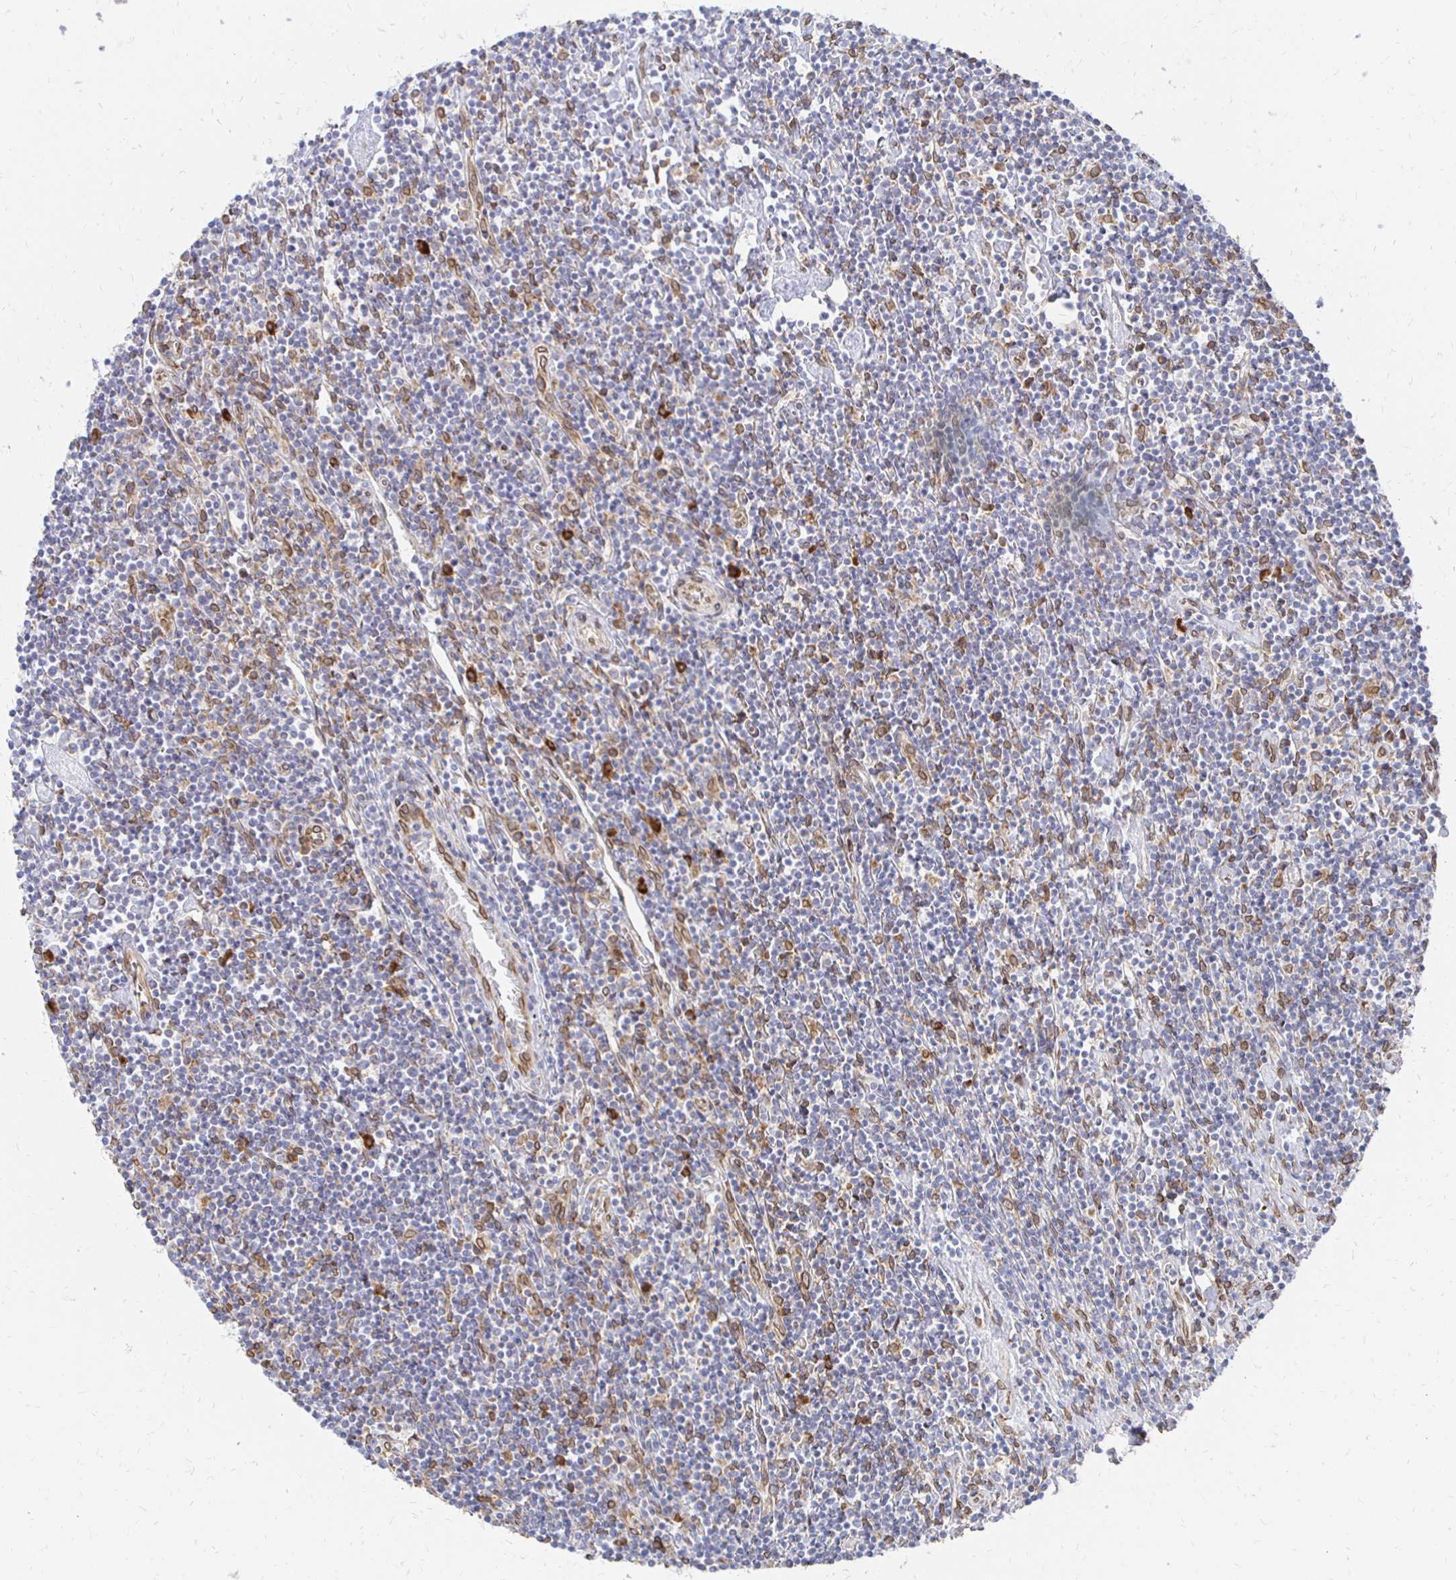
{"staining": {"intensity": "strong", "quantity": "25%-75%", "location": "cytoplasmic/membranous,nuclear"}, "tissue": "lymphoma", "cell_type": "Tumor cells", "image_type": "cancer", "snomed": [{"axis": "morphology", "description": "Hodgkin's disease, NOS"}, {"axis": "topography", "description": "Lymph node"}], "caption": "Hodgkin's disease stained with immunohistochemistry (IHC) shows strong cytoplasmic/membranous and nuclear positivity in about 25%-75% of tumor cells.", "gene": "PELI3", "patient": {"sex": "male", "age": 40}}